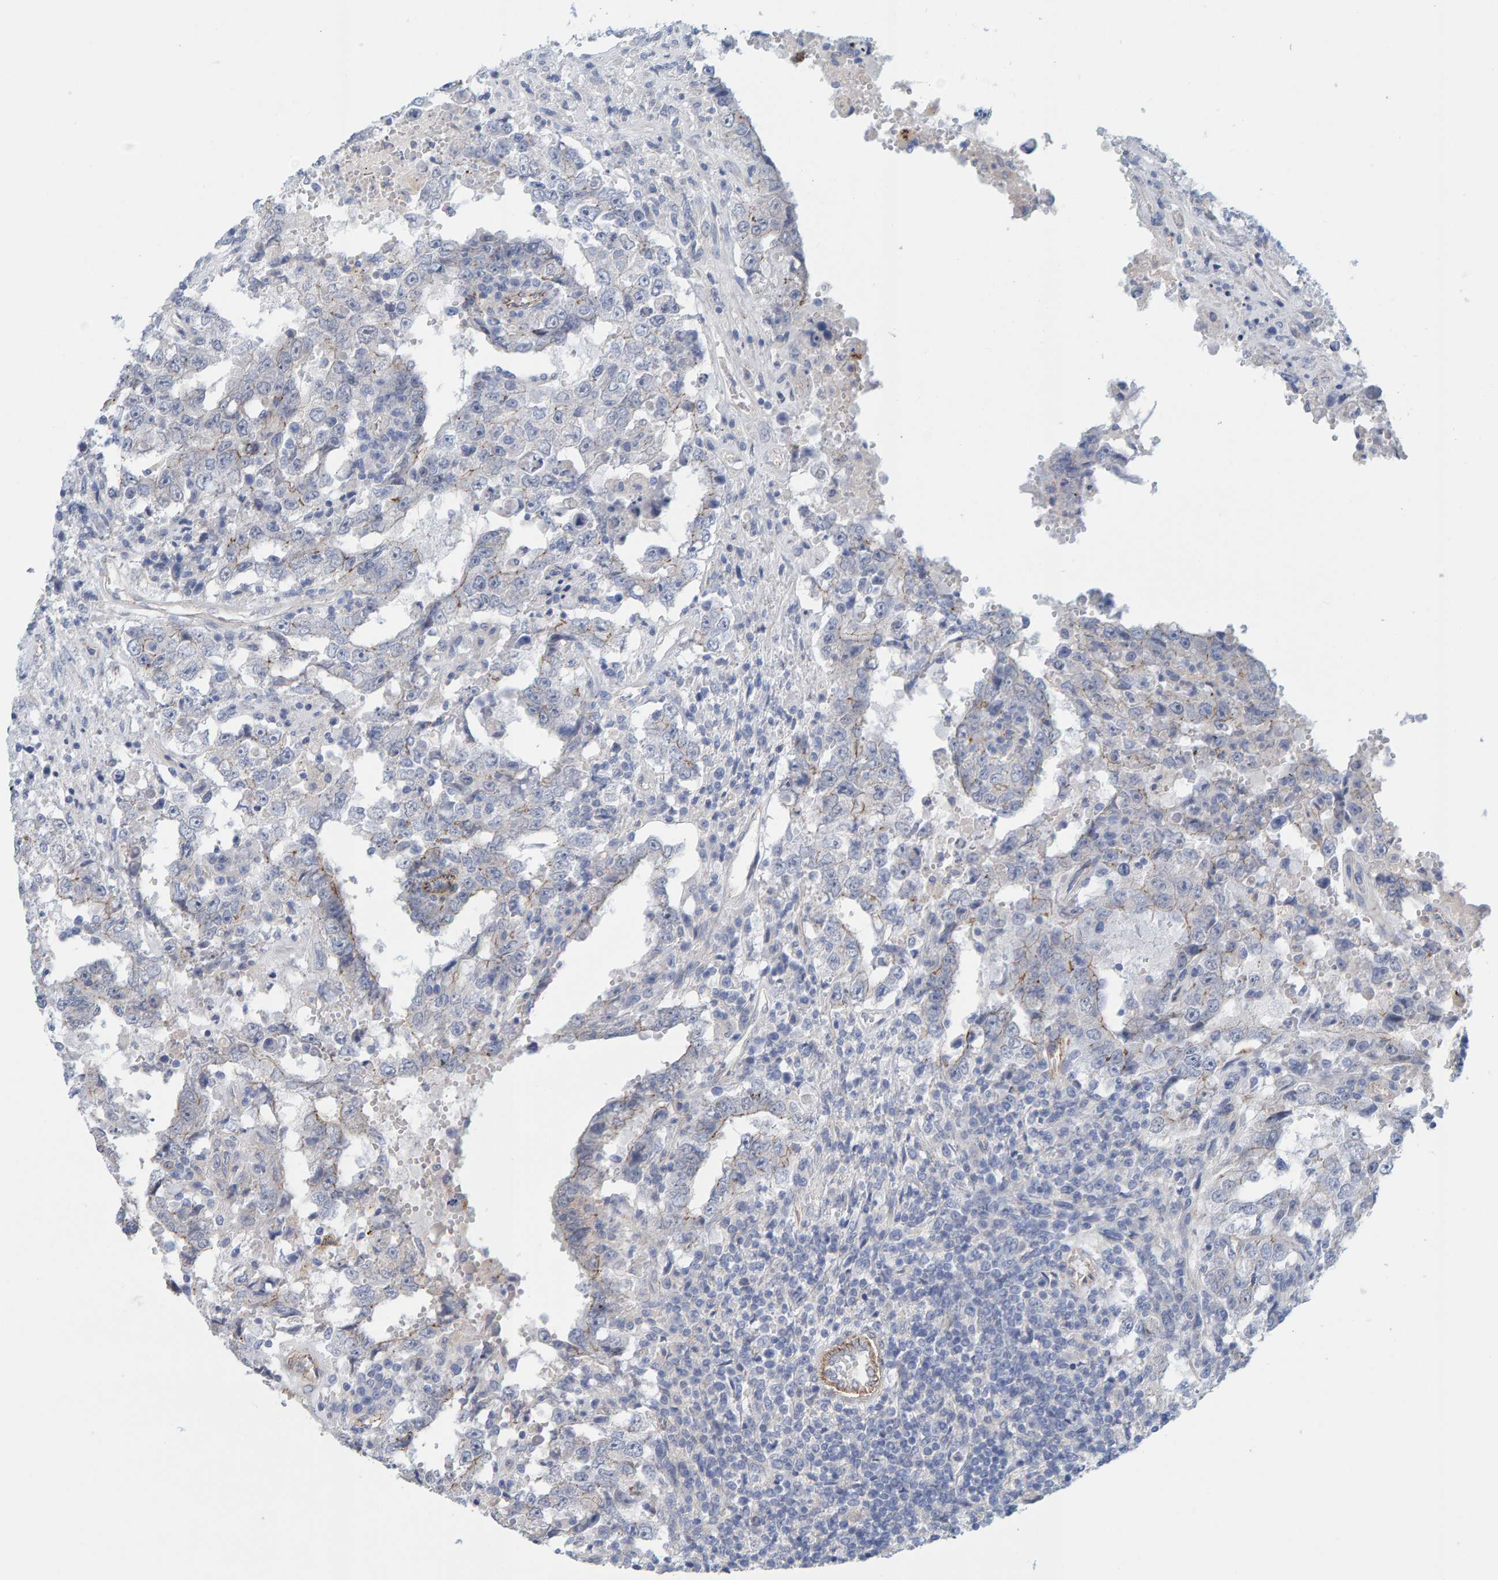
{"staining": {"intensity": "negative", "quantity": "none", "location": "none"}, "tissue": "testis cancer", "cell_type": "Tumor cells", "image_type": "cancer", "snomed": [{"axis": "morphology", "description": "Carcinoma, Embryonal, NOS"}, {"axis": "topography", "description": "Testis"}], "caption": "Immunohistochemical staining of human testis embryonal carcinoma demonstrates no significant positivity in tumor cells.", "gene": "KRBA2", "patient": {"sex": "male", "age": 26}}